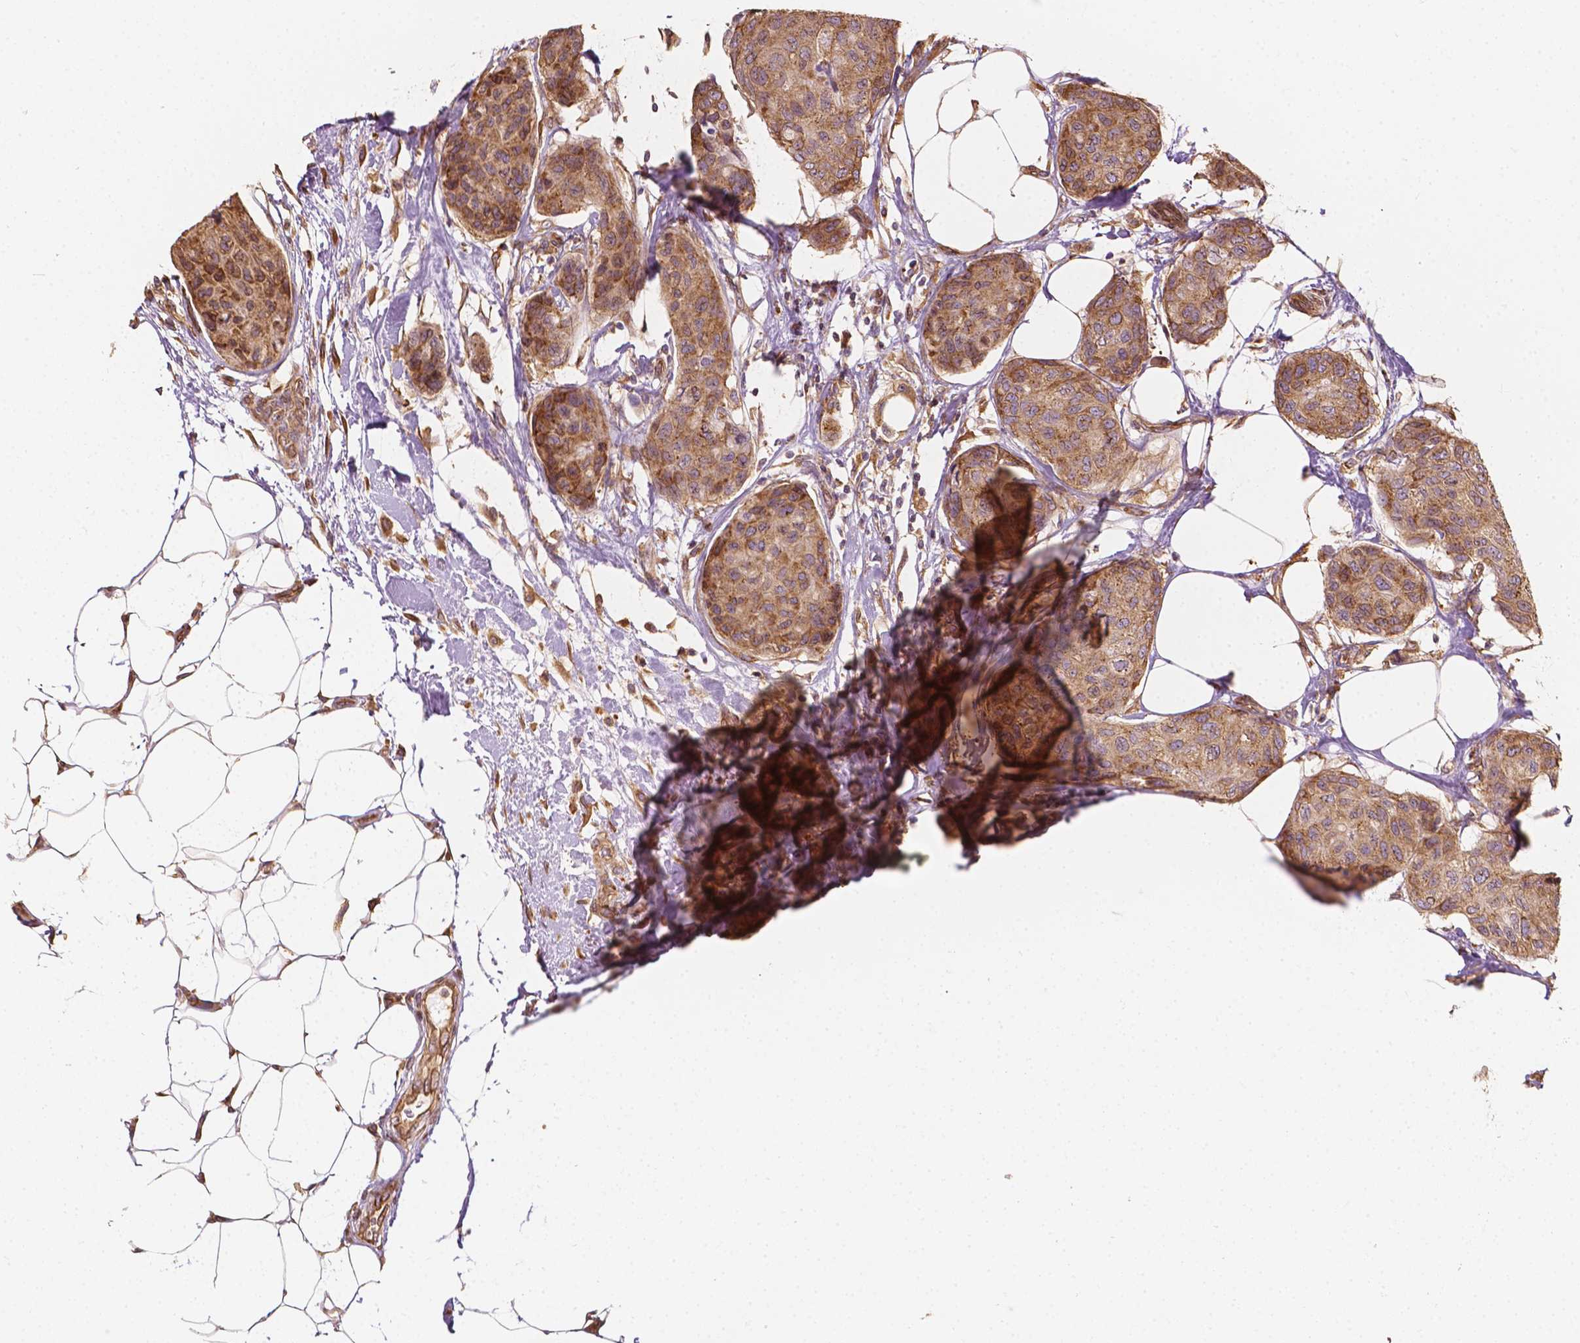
{"staining": {"intensity": "moderate", "quantity": ">75%", "location": "cytoplasmic/membranous"}, "tissue": "breast cancer", "cell_type": "Tumor cells", "image_type": "cancer", "snomed": [{"axis": "morphology", "description": "Duct carcinoma"}, {"axis": "topography", "description": "Breast"}], "caption": "Immunohistochemical staining of breast invasive ductal carcinoma demonstrates moderate cytoplasmic/membranous protein staining in about >75% of tumor cells.", "gene": "G3BP1", "patient": {"sex": "female", "age": 80}}